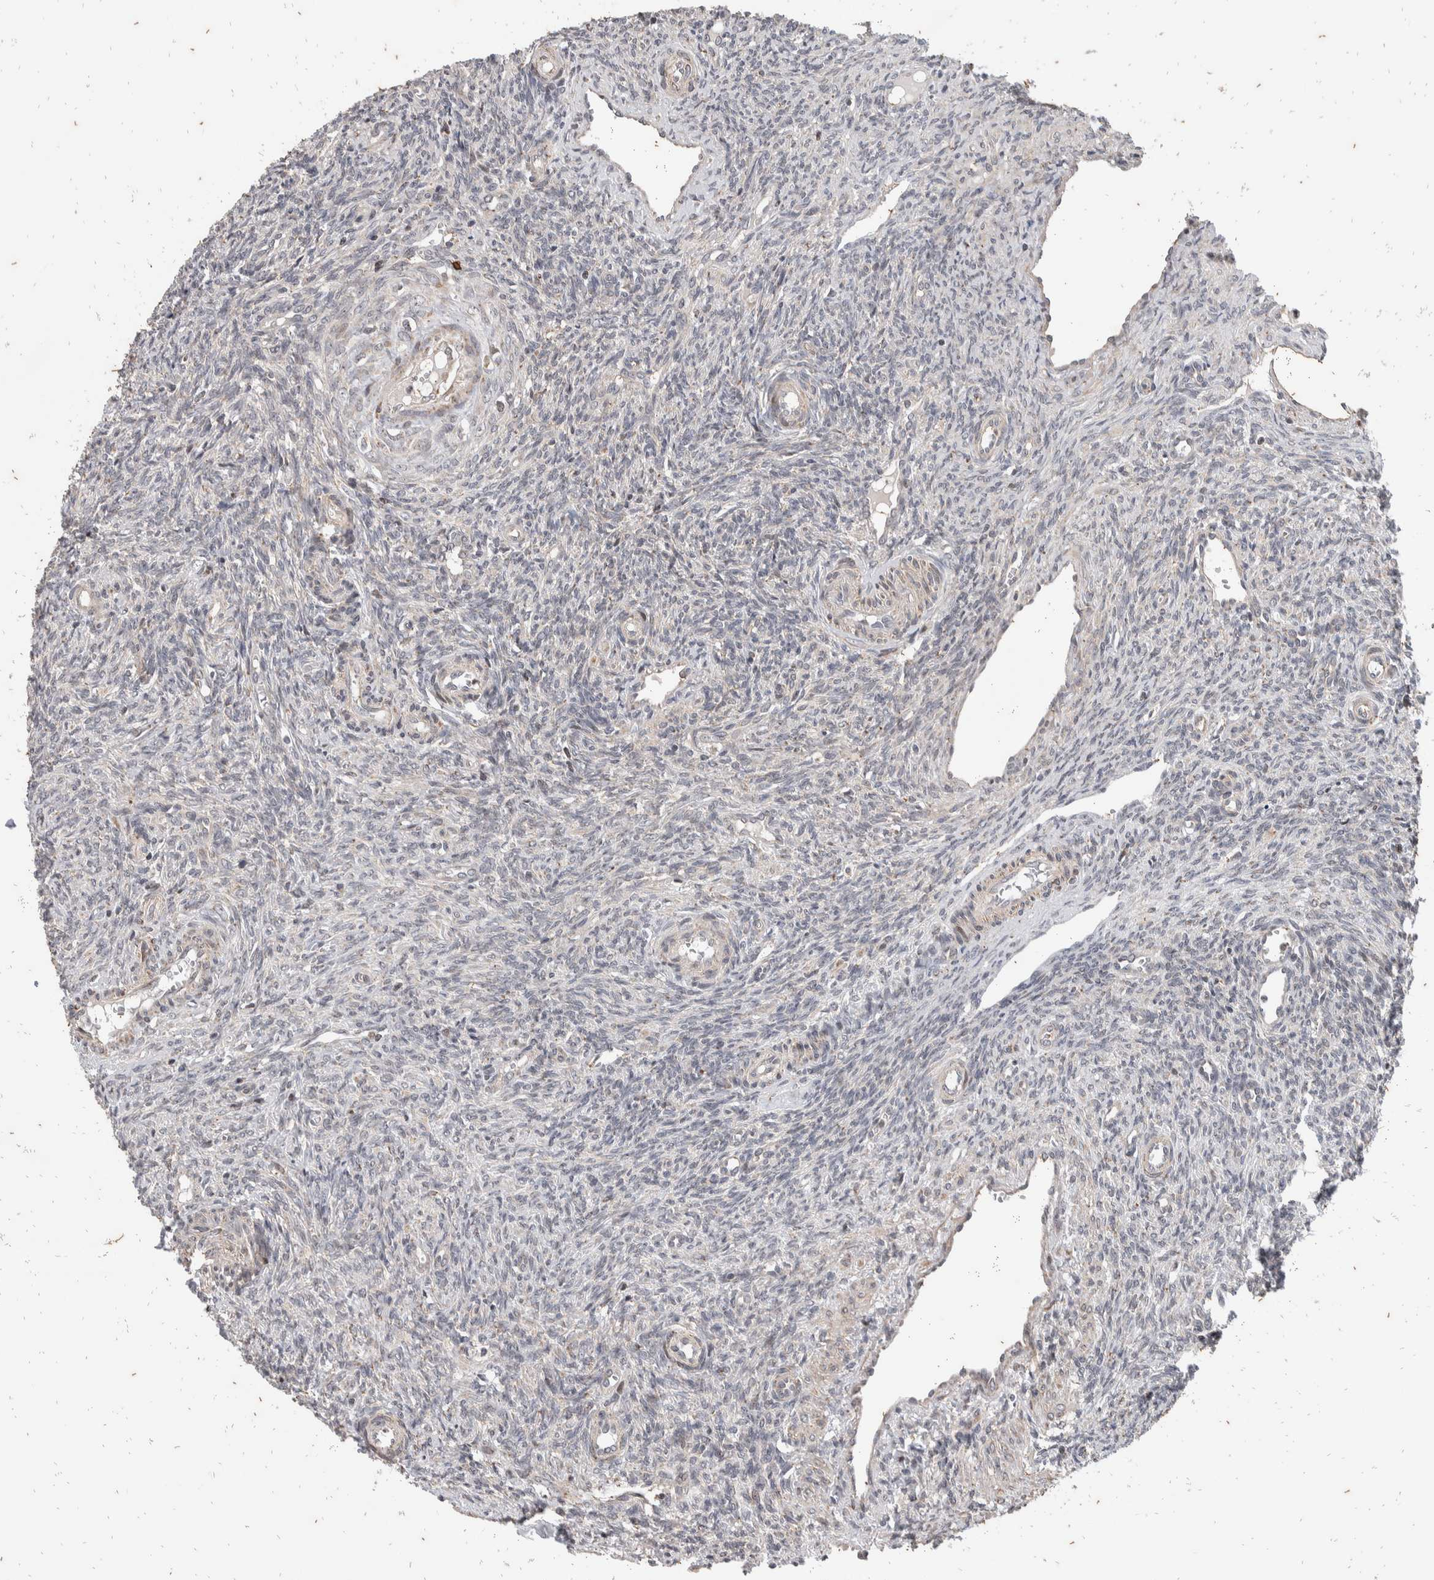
{"staining": {"intensity": "strong", "quantity": "<25%", "location": "nuclear"}, "tissue": "ovary", "cell_type": "Follicle cells", "image_type": "normal", "snomed": [{"axis": "morphology", "description": "Normal tissue, NOS"}, {"axis": "topography", "description": "Ovary"}], "caption": "Immunohistochemistry photomicrograph of benign human ovary stained for a protein (brown), which shows medium levels of strong nuclear staining in approximately <25% of follicle cells.", "gene": "ATXN7L1", "patient": {"sex": "female", "age": 41}}